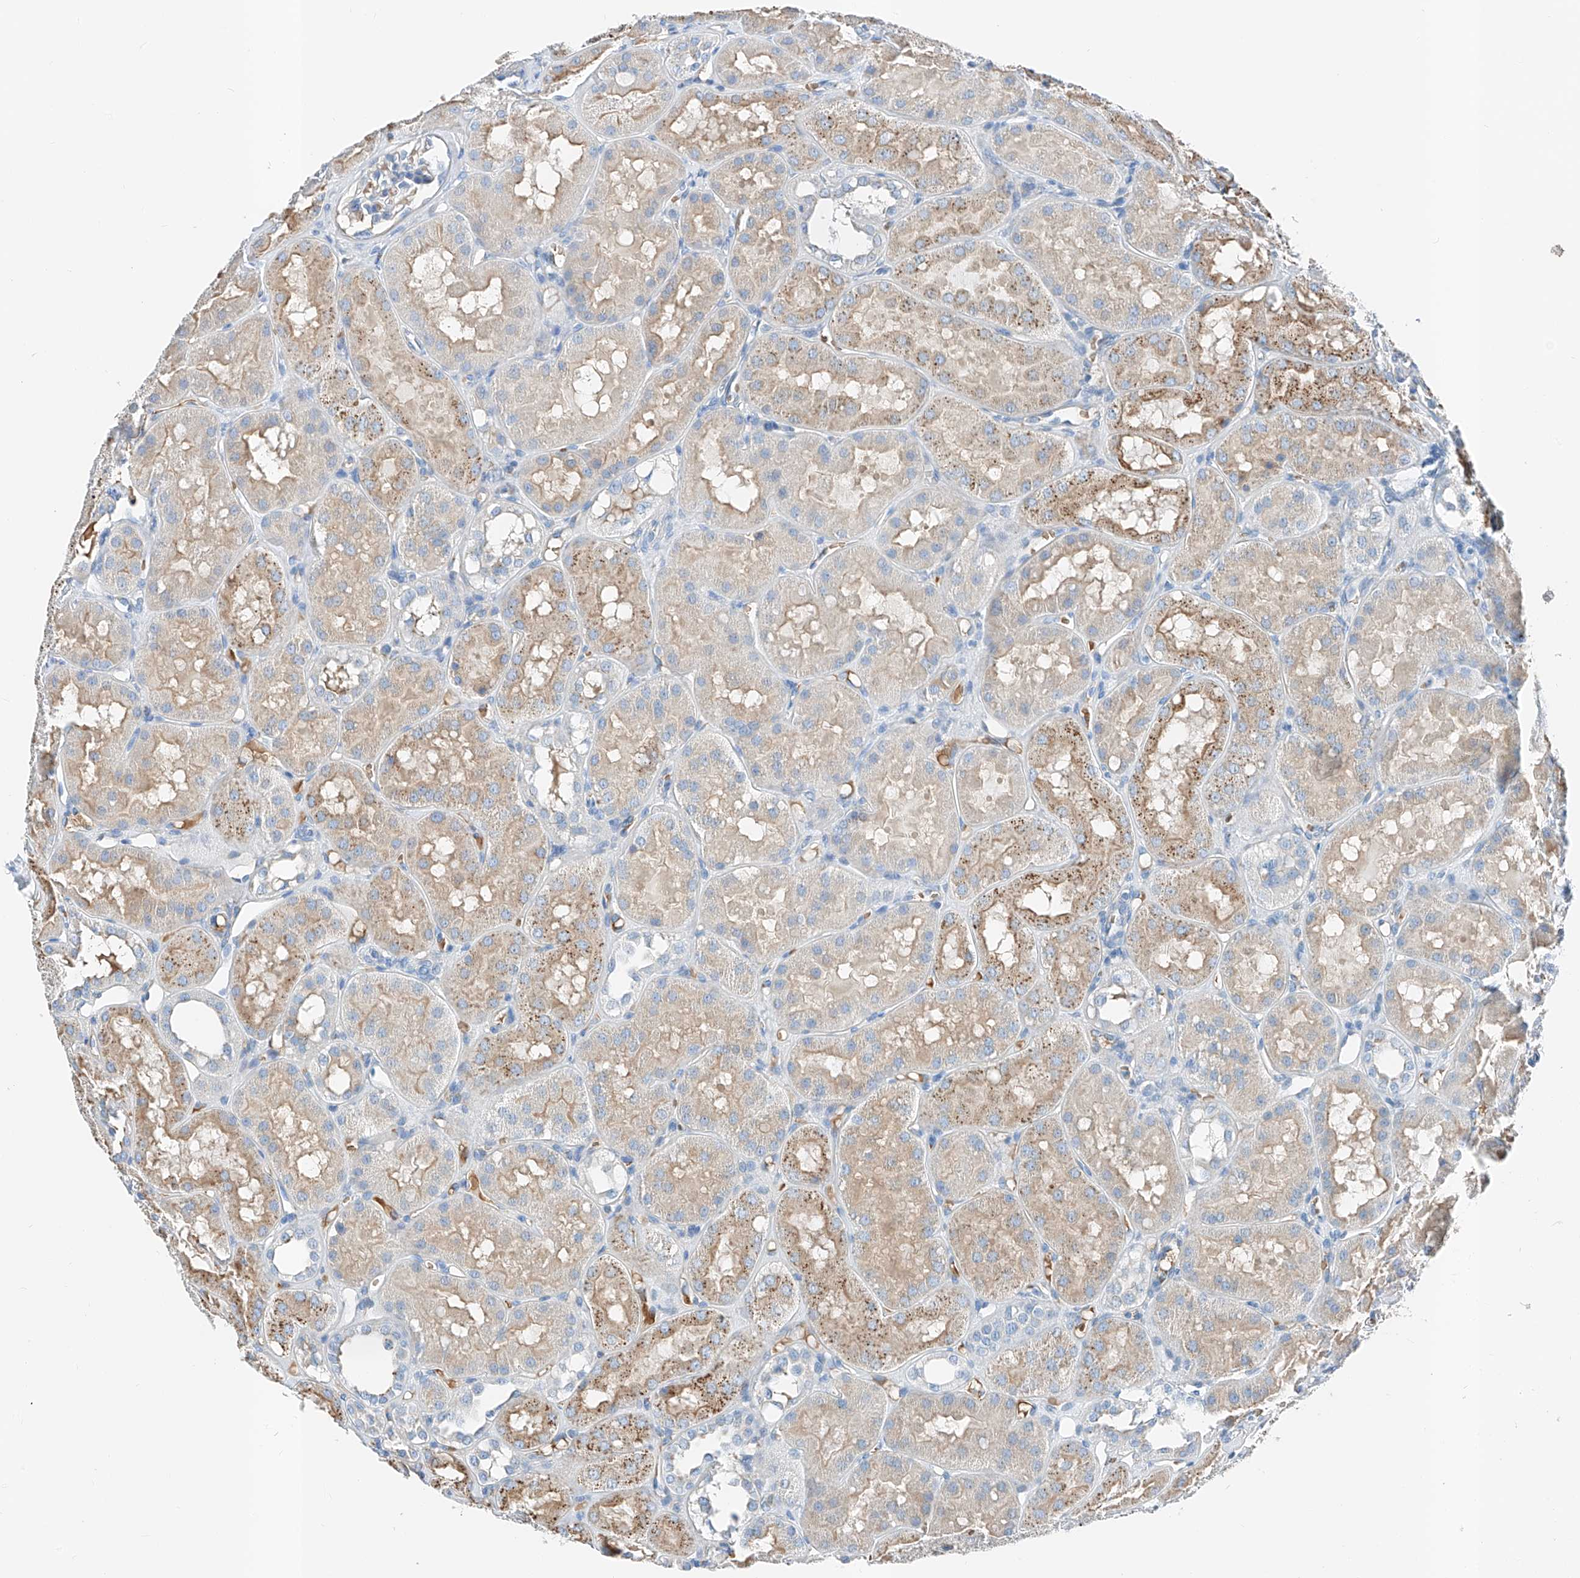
{"staining": {"intensity": "negative", "quantity": "none", "location": "none"}, "tissue": "kidney", "cell_type": "Cells in glomeruli", "image_type": "normal", "snomed": [{"axis": "morphology", "description": "Normal tissue, NOS"}, {"axis": "topography", "description": "Kidney"}], "caption": "Human kidney stained for a protein using immunohistochemistry (IHC) exhibits no staining in cells in glomeruli.", "gene": "PRSS23", "patient": {"sex": "male", "age": 16}}